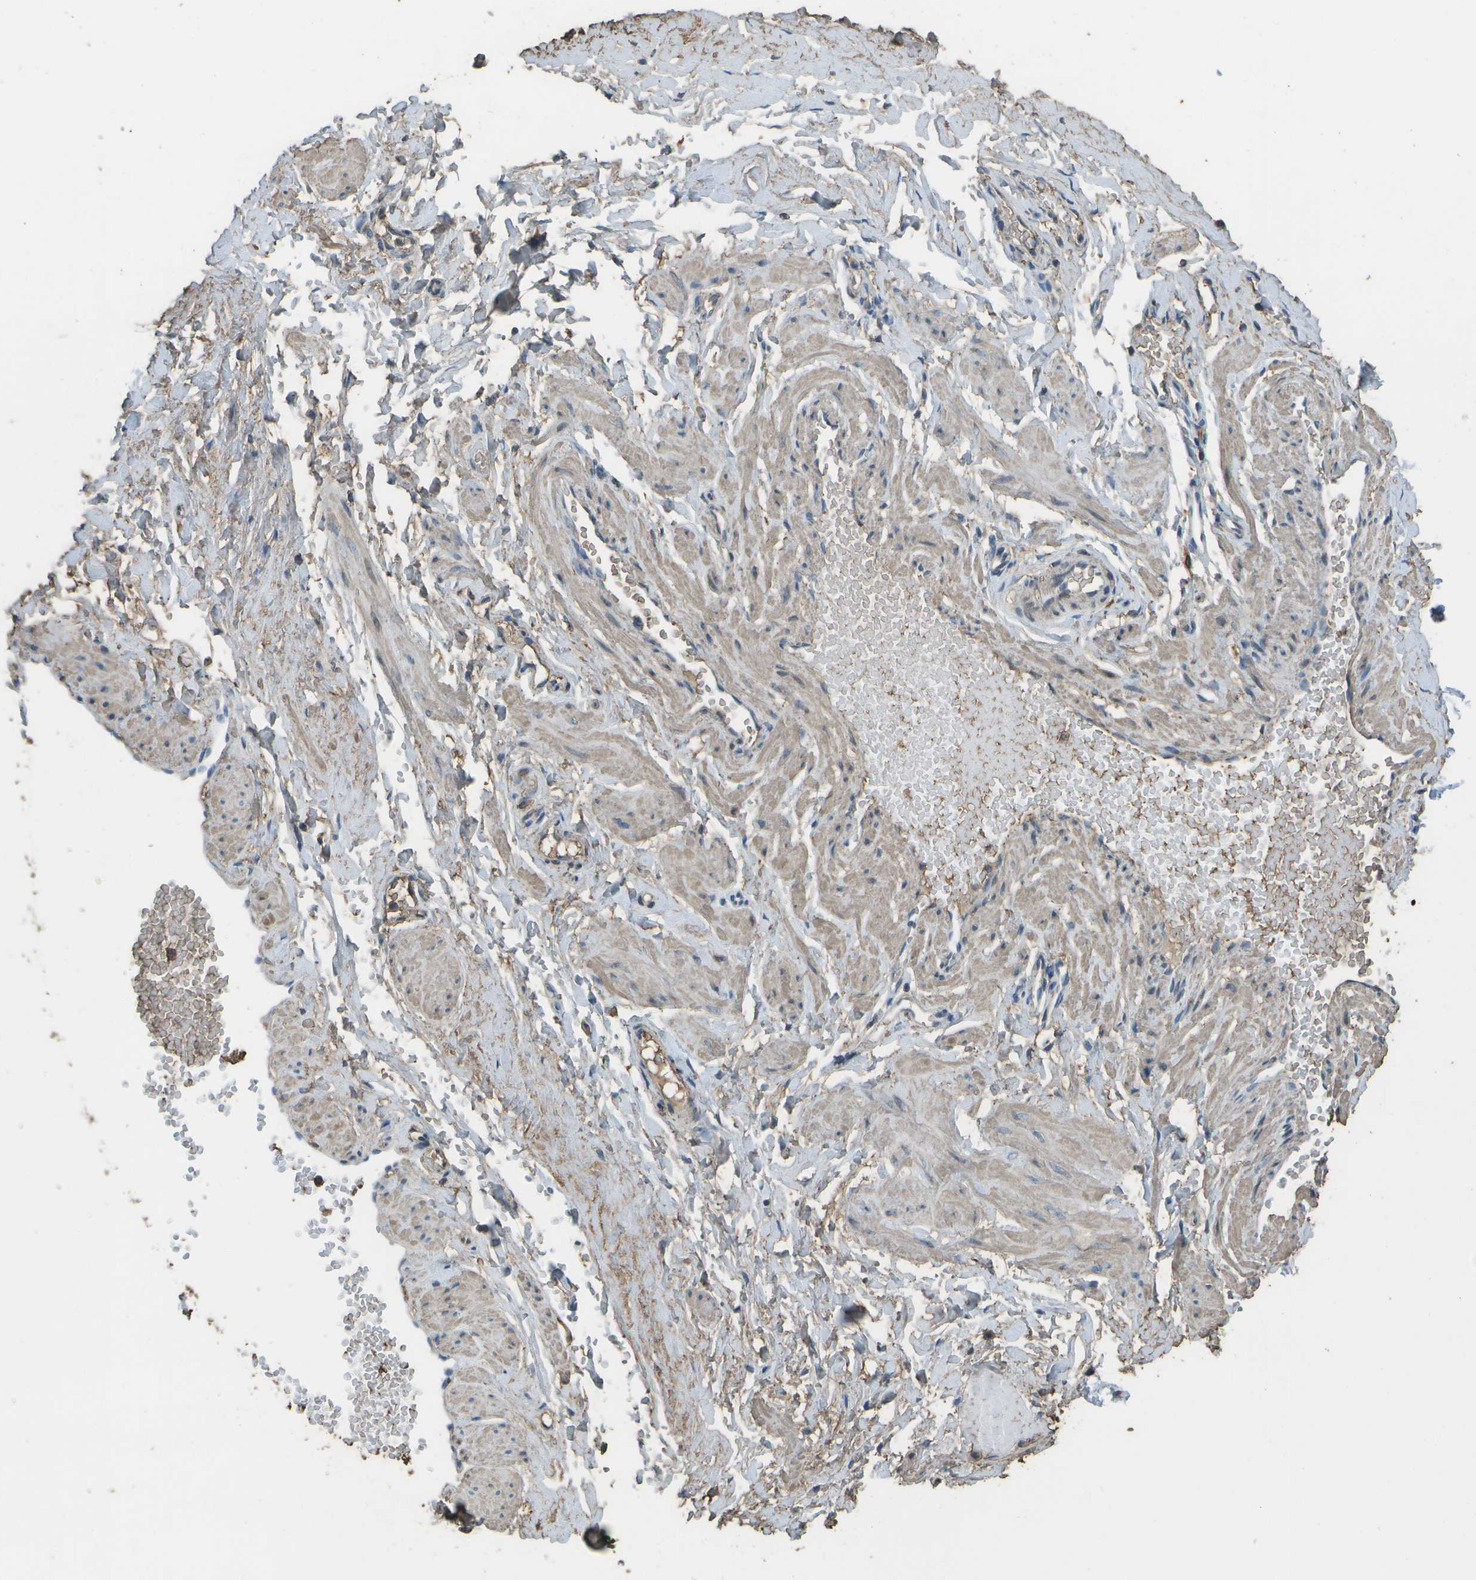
{"staining": {"intensity": "weak", "quantity": "25%-75%", "location": "cytoplasmic/membranous"}, "tissue": "adipose tissue", "cell_type": "Adipocytes", "image_type": "normal", "snomed": [{"axis": "morphology", "description": "Normal tissue, NOS"}, {"axis": "topography", "description": "Soft tissue"}, {"axis": "topography", "description": "Vascular tissue"}], "caption": "Adipose tissue stained with a brown dye displays weak cytoplasmic/membranous positive expression in approximately 25%-75% of adipocytes.", "gene": "CYP4F11", "patient": {"sex": "female", "age": 35}}